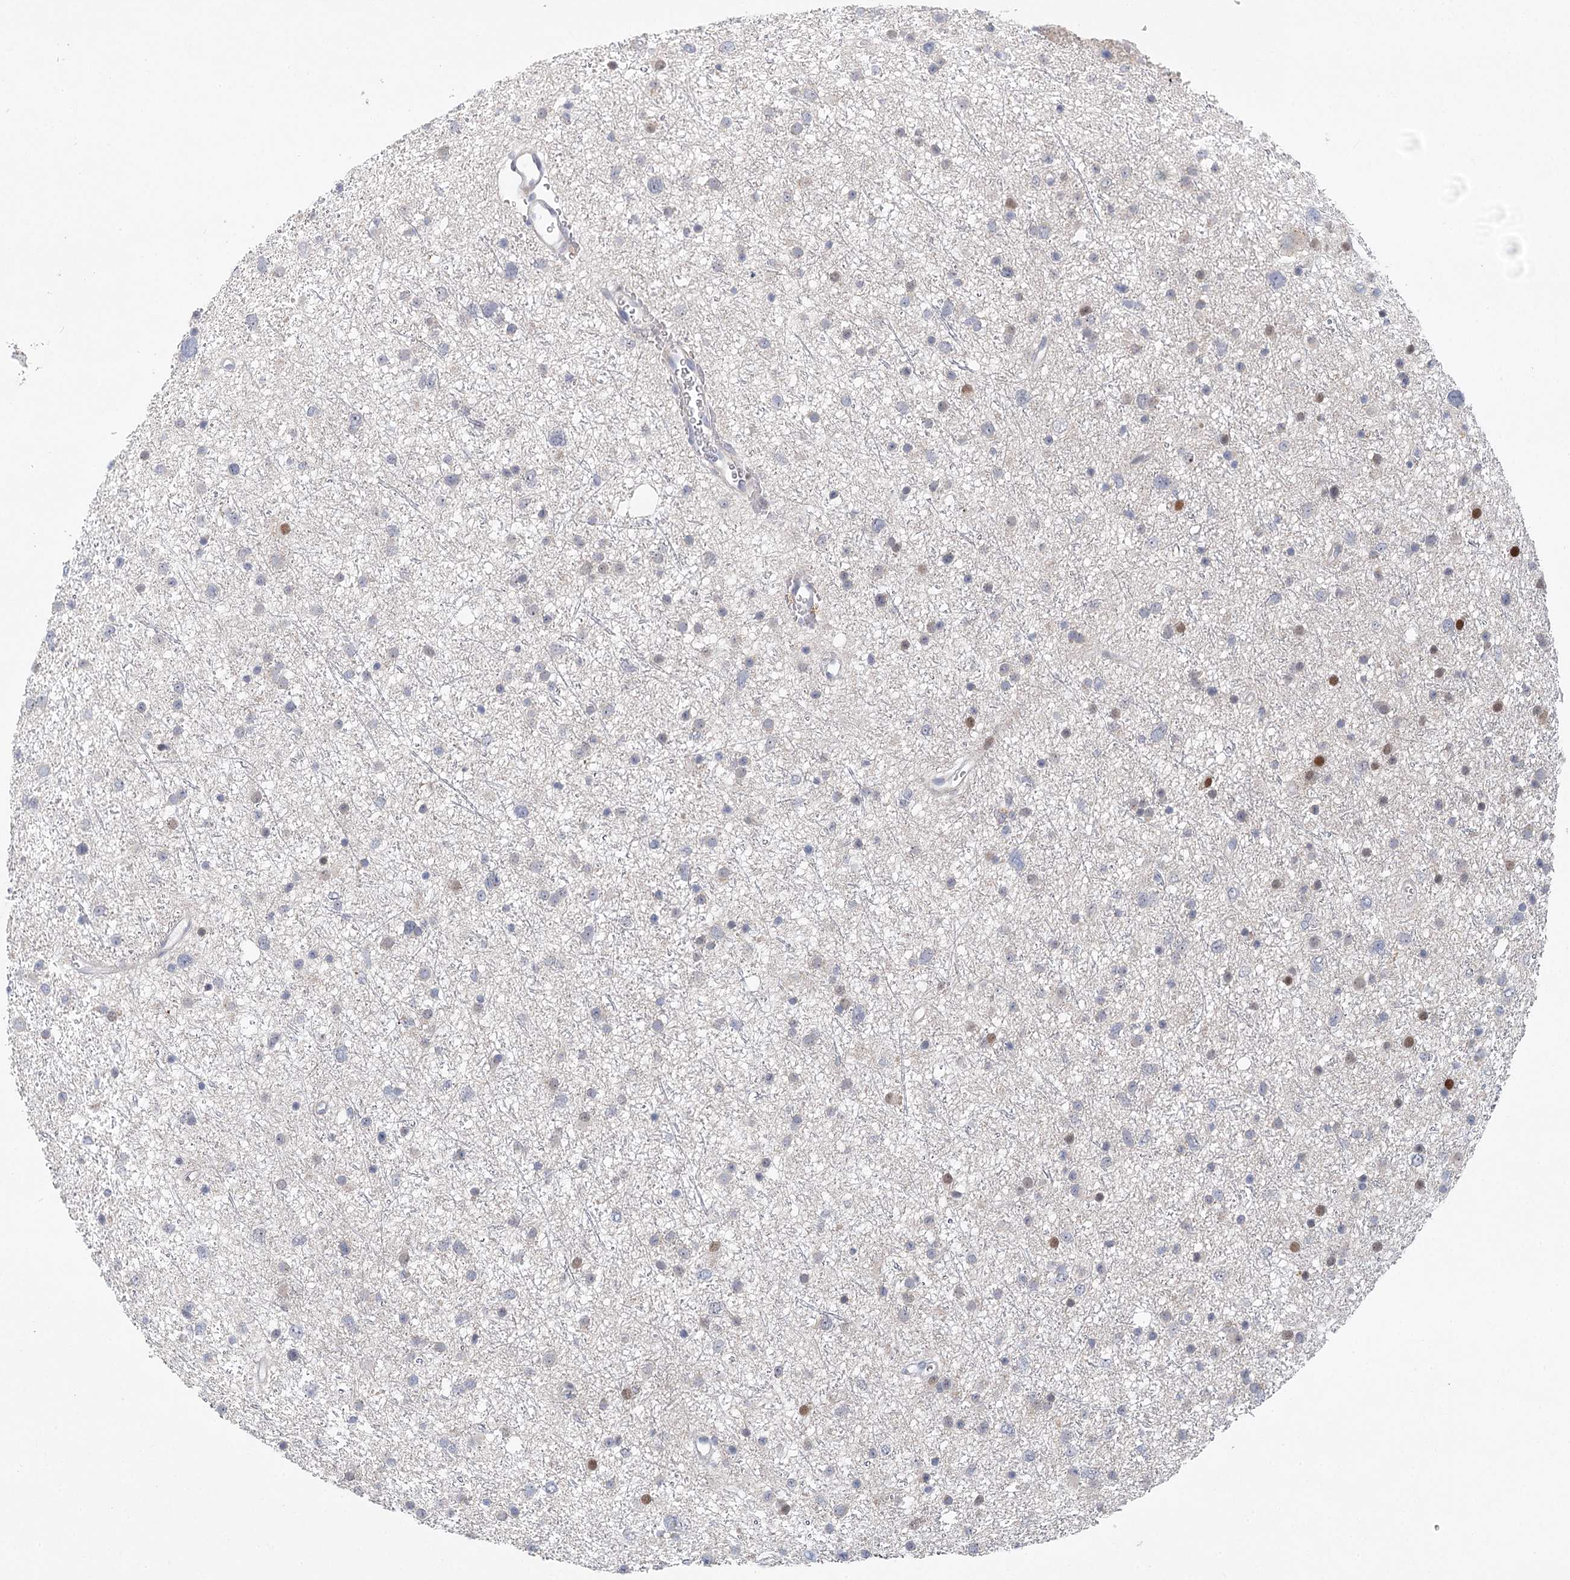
{"staining": {"intensity": "moderate", "quantity": "<25%", "location": "nuclear"}, "tissue": "glioma", "cell_type": "Tumor cells", "image_type": "cancer", "snomed": [{"axis": "morphology", "description": "Glioma, malignant, Low grade"}, {"axis": "topography", "description": "Cerebral cortex"}], "caption": "Glioma tissue demonstrates moderate nuclear positivity in approximately <25% of tumor cells, visualized by immunohistochemistry. The staining was performed using DAB, with brown indicating positive protein expression. Nuclei are stained blue with hematoxylin.", "gene": "CAMTA1", "patient": {"sex": "female", "age": 39}}